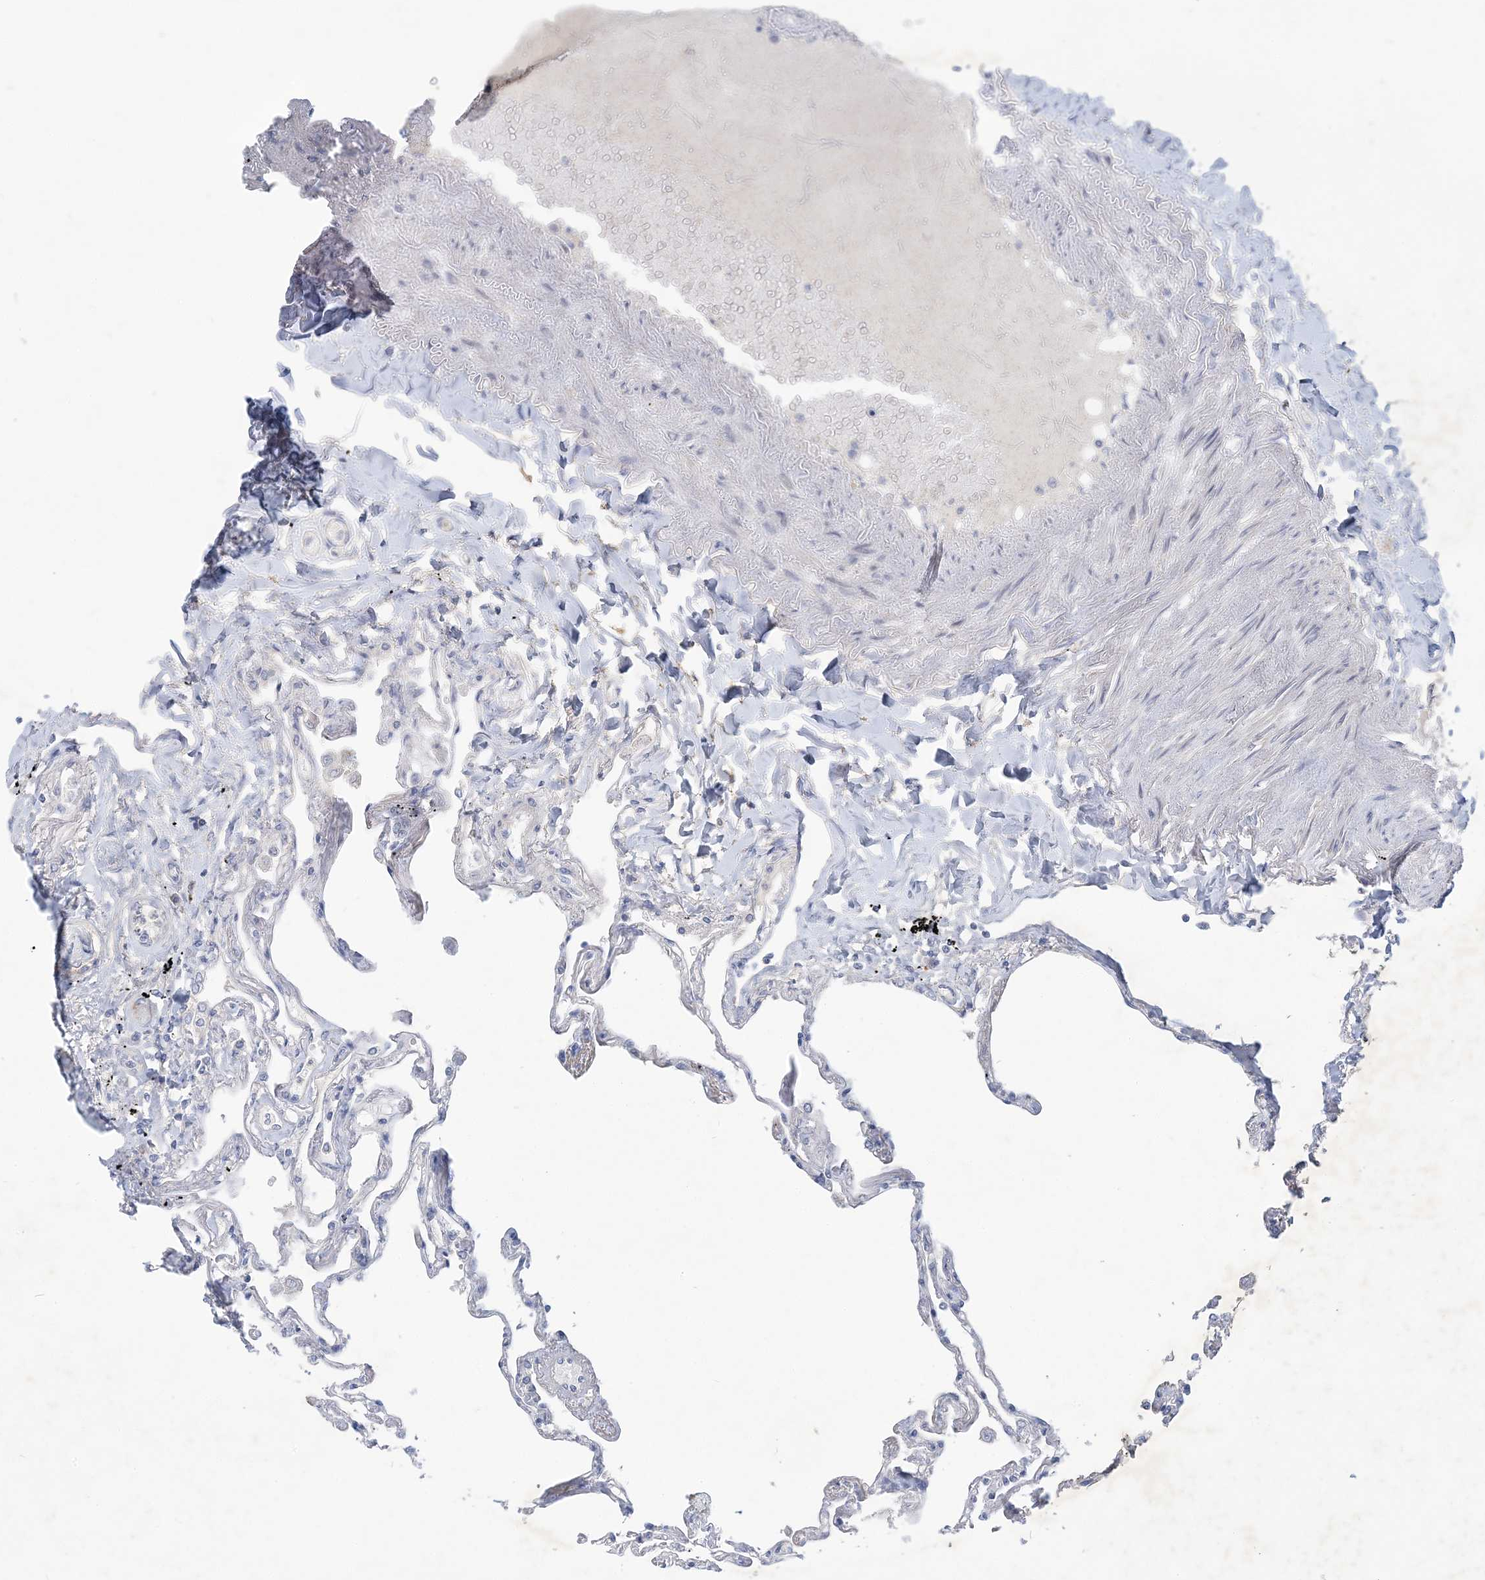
{"staining": {"intensity": "negative", "quantity": "none", "location": "none"}, "tissue": "lung", "cell_type": "Alveolar cells", "image_type": "normal", "snomed": [{"axis": "morphology", "description": "Normal tissue, NOS"}, {"axis": "topography", "description": "Lung"}], "caption": "Immunohistochemical staining of unremarkable lung reveals no significant staining in alveolar cells. (Brightfield microscopy of DAB (3,3'-diaminobenzidine) immunohistochemistry at high magnification).", "gene": "ANKRD35", "patient": {"sex": "female", "age": 67}}